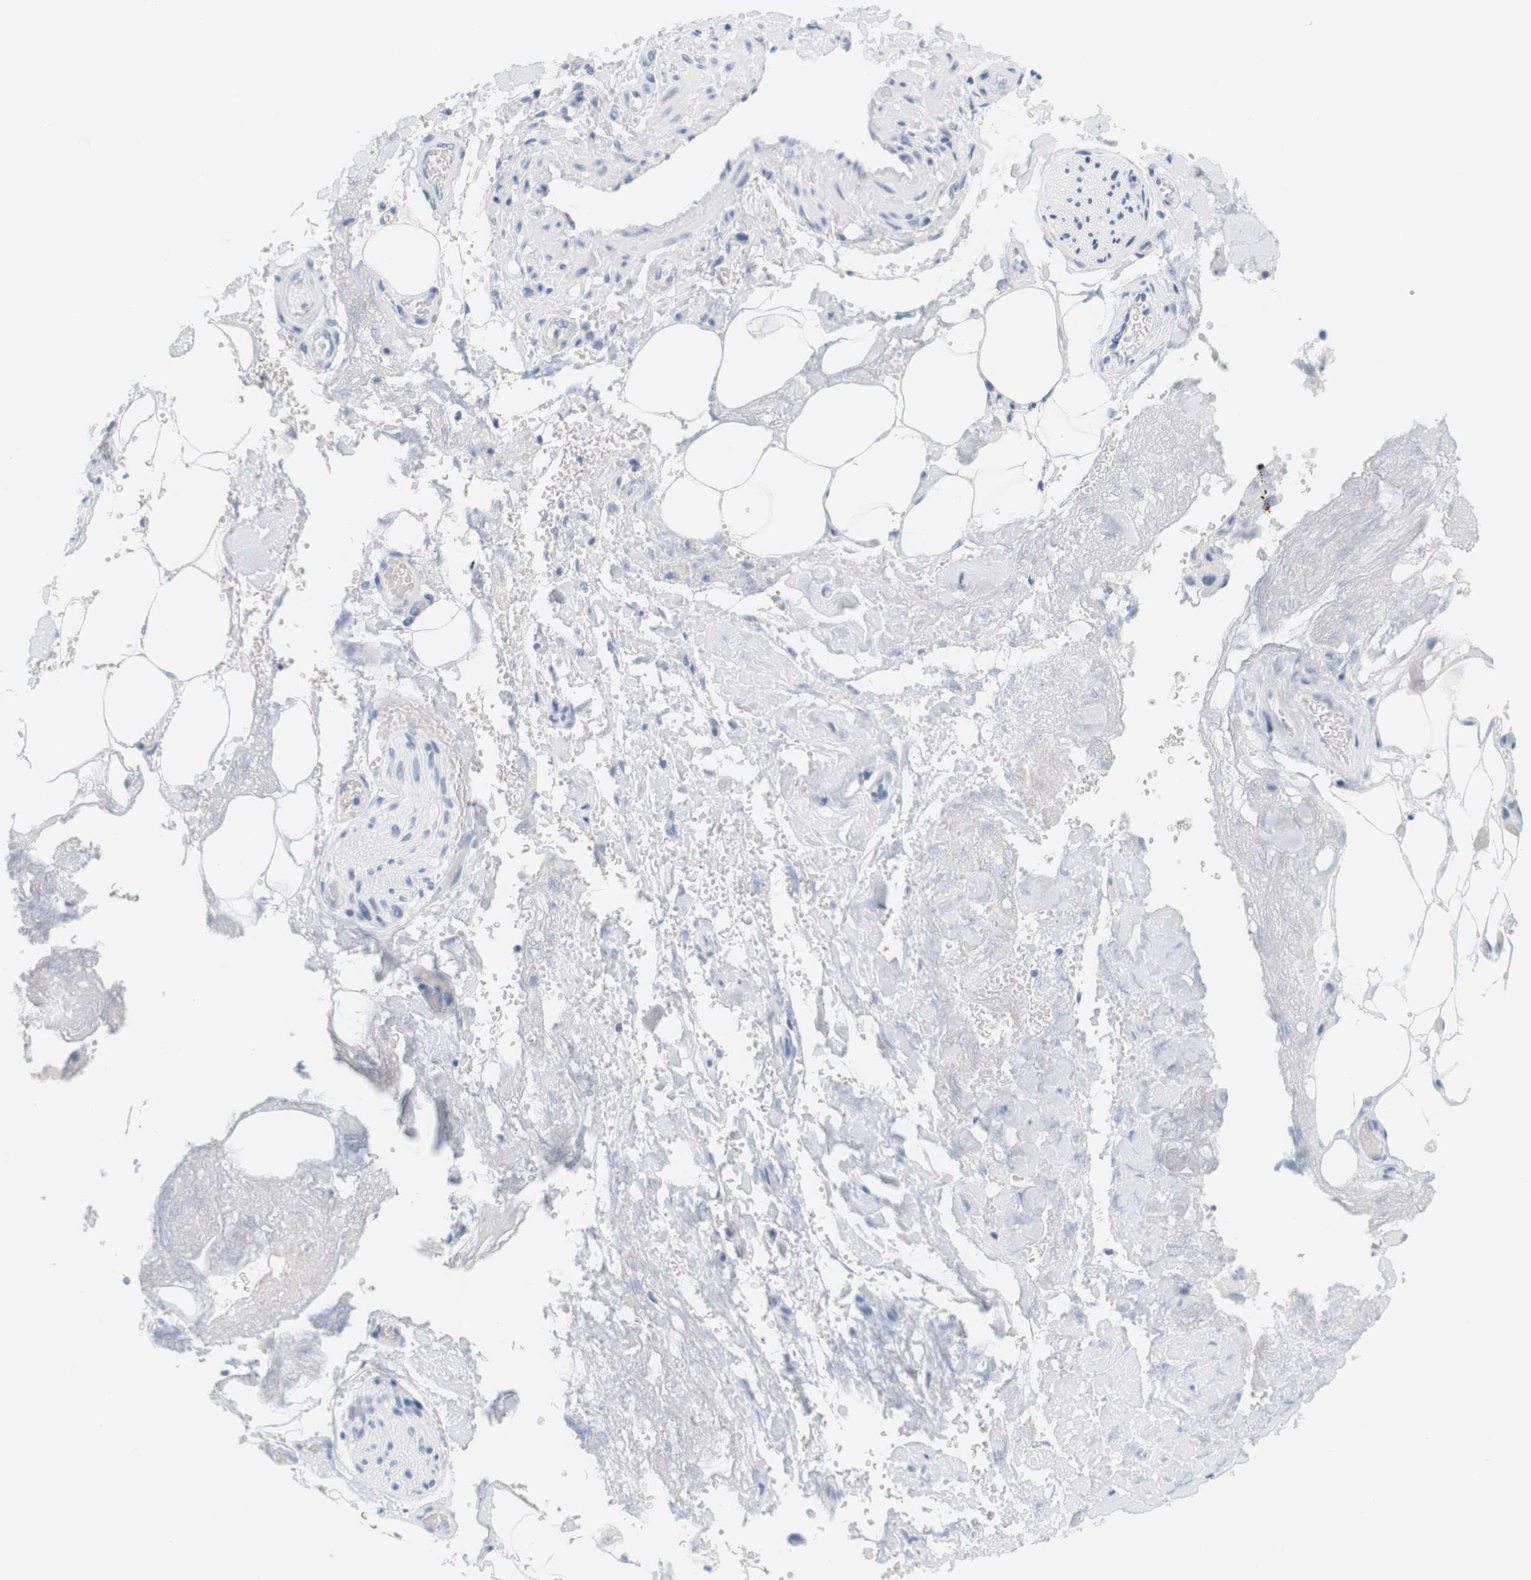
{"staining": {"intensity": "negative", "quantity": "none", "location": "none"}, "tissue": "adipose tissue", "cell_type": "Adipocytes", "image_type": "normal", "snomed": [{"axis": "morphology", "description": "Normal tissue, NOS"}, {"axis": "morphology", "description": "Cholangiocarcinoma"}, {"axis": "topography", "description": "Liver"}, {"axis": "topography", "description": "Peripheral nerve tissue"}], "caption": "This is an immunohistochemistry image of benign adipose tissue. There is no positivity in adipocytes.", "gene": "OPRM1", "patient": {"sex": "male", "age": 50}}